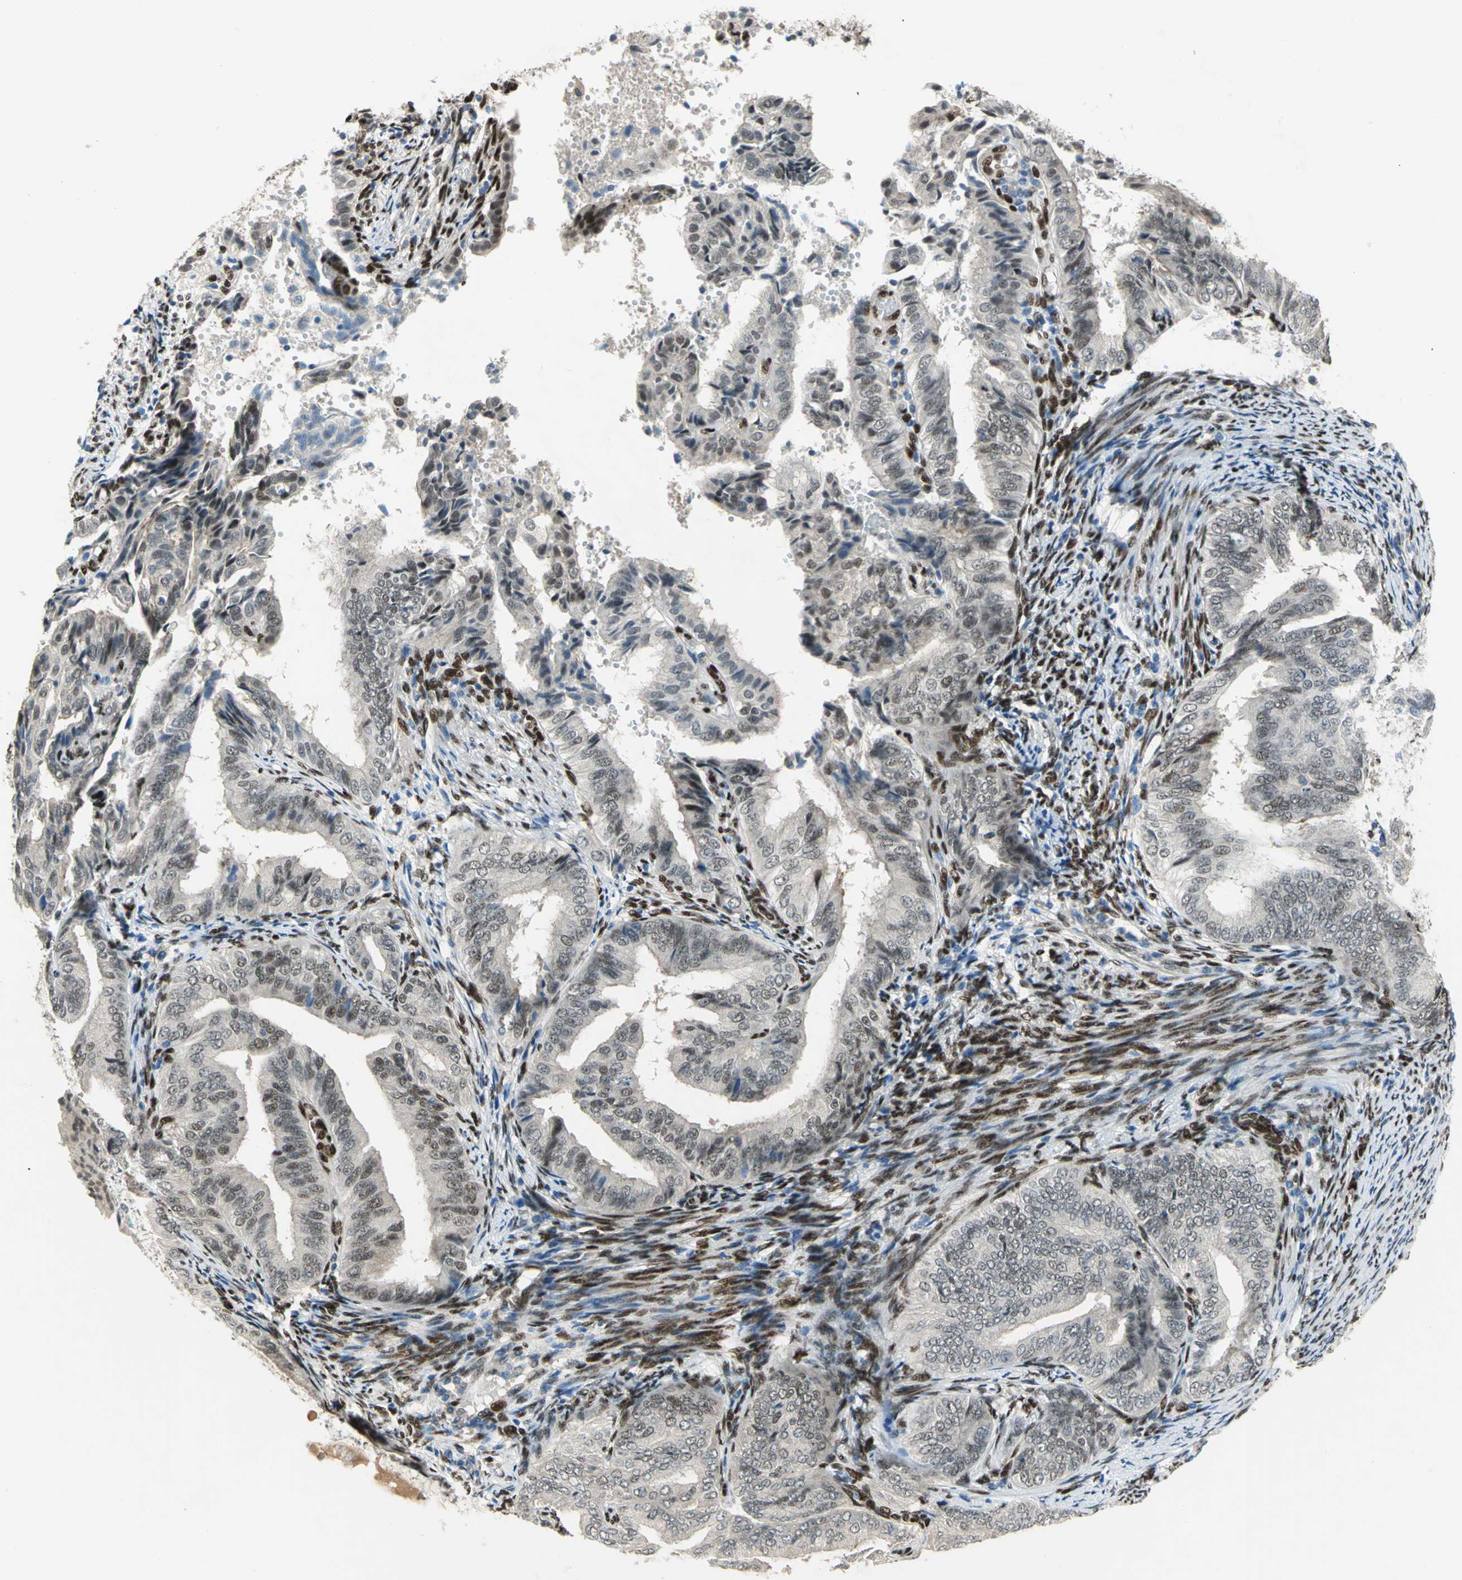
{"staining": {"intensity": "weak", "quantity": "25%-75%", "location": "nuclear"}, "tissue": "endometrial cancer", "cell_type": "Tumor cells", "image_type": "cancer", "snomed": [{"axis": "morphology", "description": "Adenocarcinoma, NOS"}, {"axis": "topography", "description": "Endometrium"}], "caption": "Weak nuclear protein positivity is identified in about 25%-75% of tumor cells in adenocarcinoma (endometrial). (DAB (3,3'-diaminobenzidine) = brown stain, brightfield microscopy at high magnification).", "gene": "RBFOX2", "patient": {"sex": "female", "age": 58}}